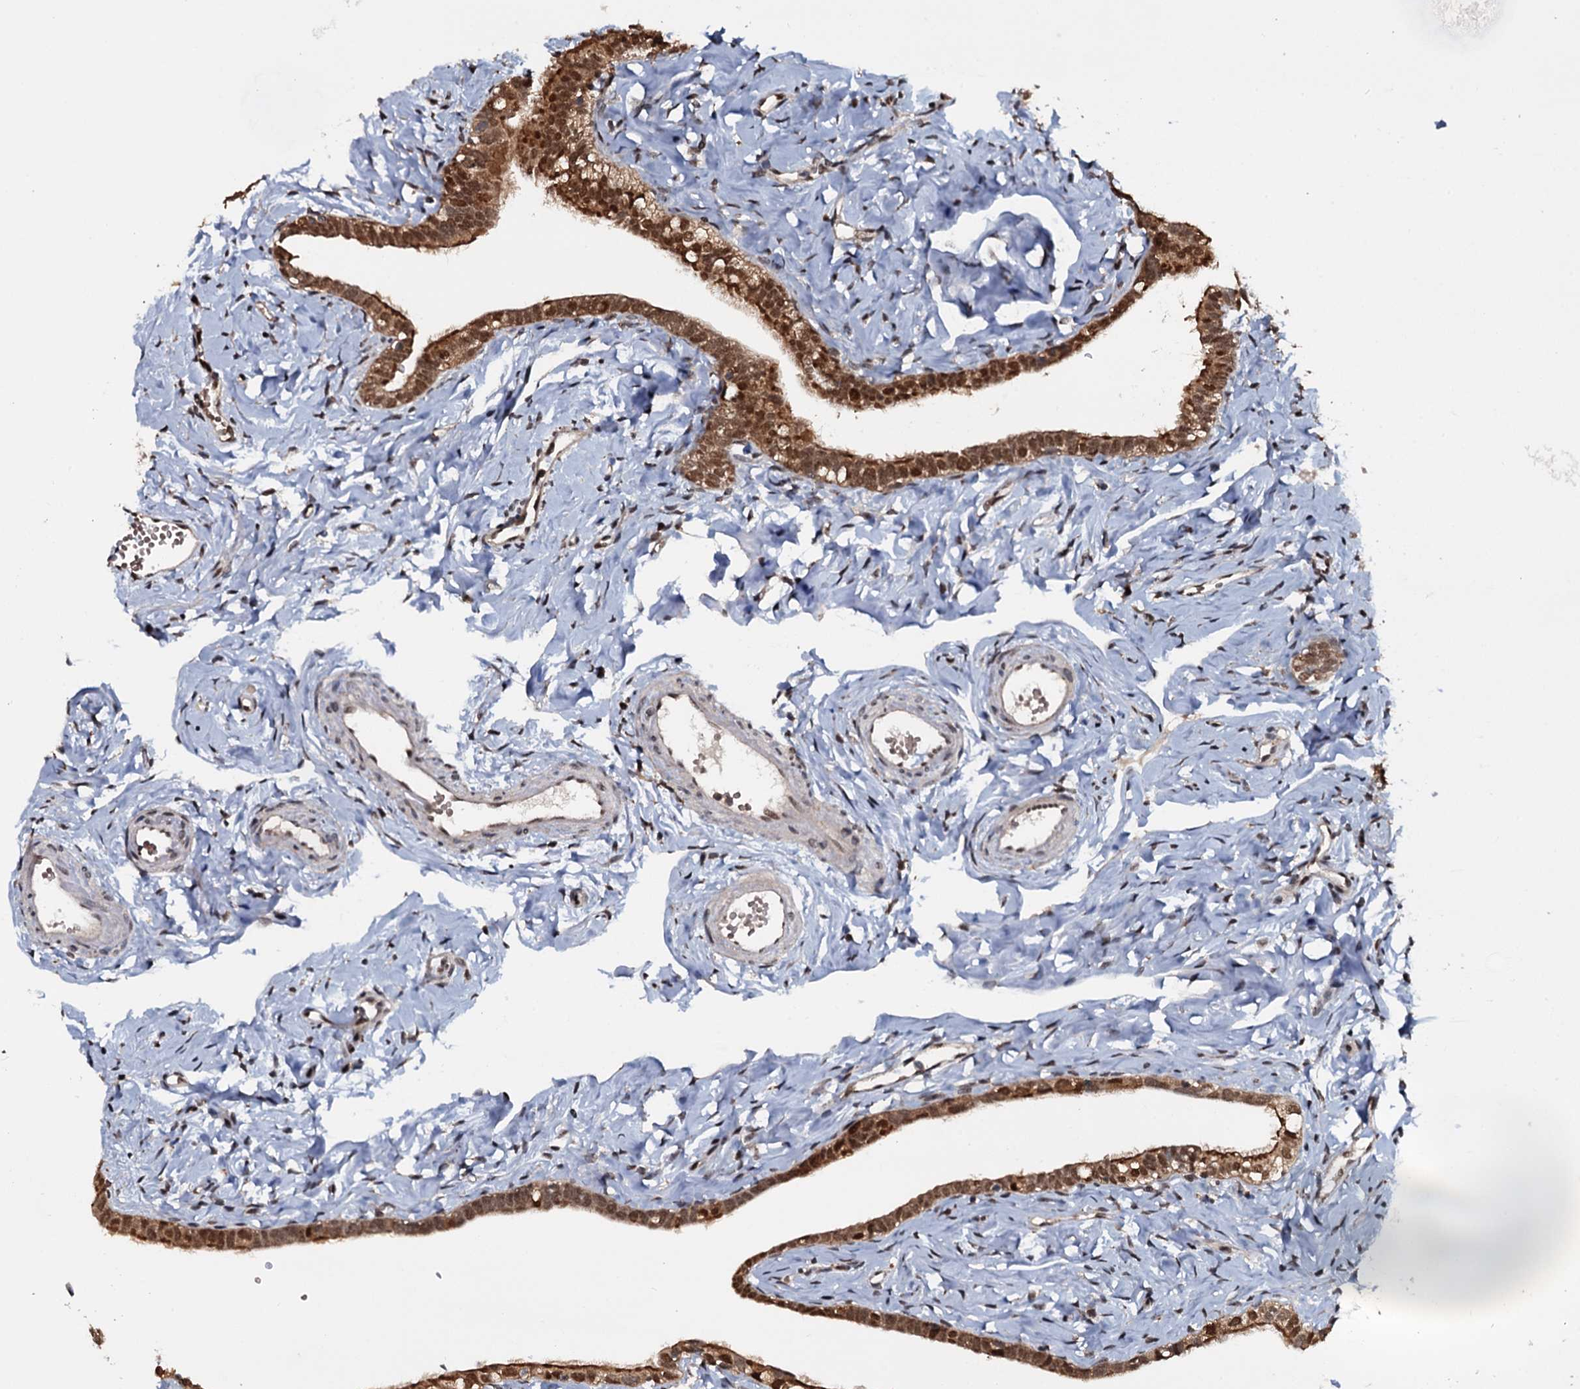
{"staining": {"intensity": "strong", "quantity": ">75%", "location": "cytoplasmic/membranous,nuclear"}, "tissue": "fallopian tube", "cell_type": "Glandular cells", "image_type": "normal", "snomed": [{"axis": "morphology", "description": "Normal tissue, NOS"}, {"axis": "topography", "description": "Fallopian tube"}], "caption": "The micrograph displays immunohistochemical staining of normal fallopian tube. There is strong cytoplasmic/membranous,nuclear positivity is seen in about >75% of glandular cells.", "gene": "HDDC3", "patient": {"sex": "female", "age": 66}}